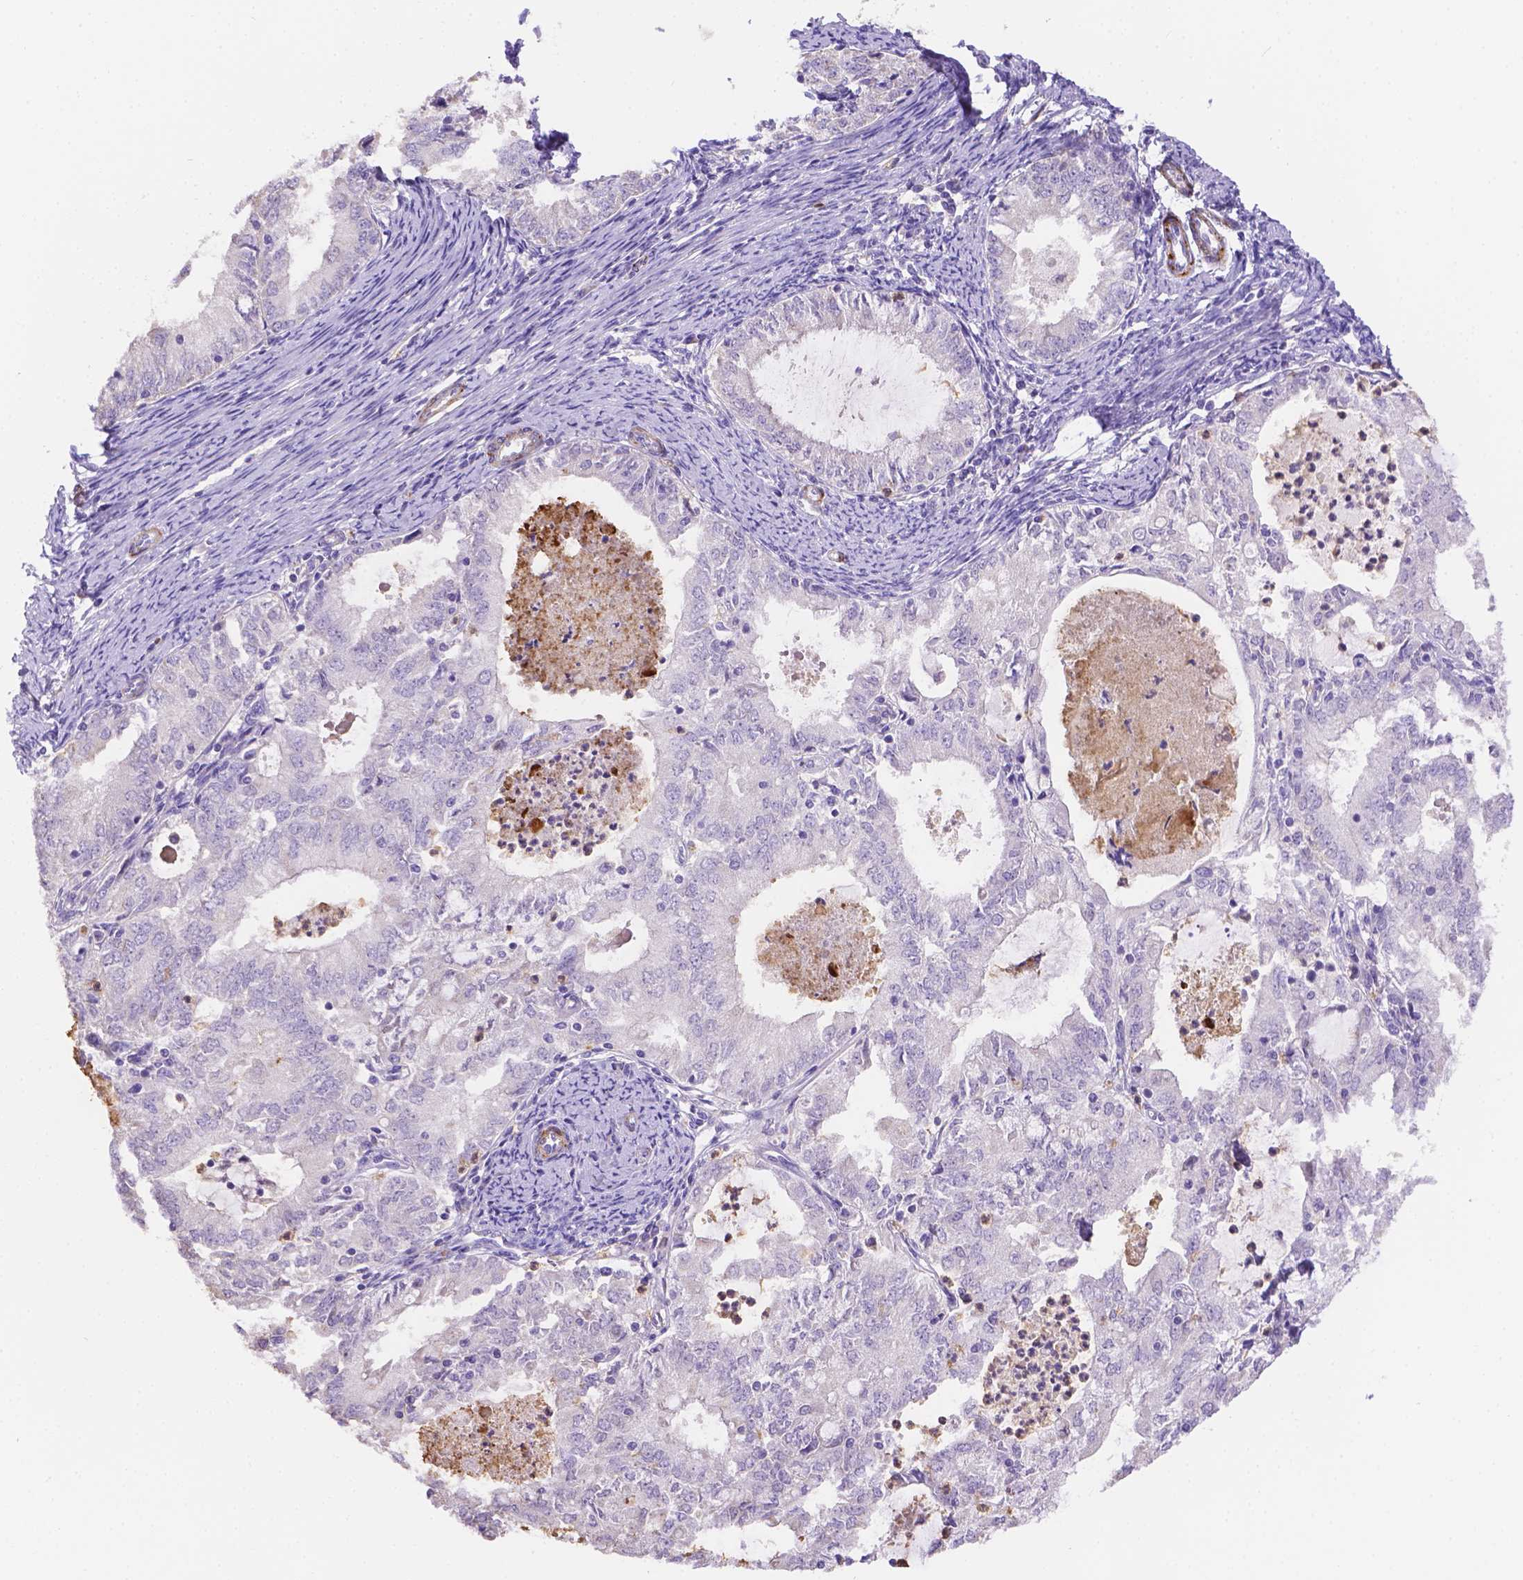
{"staining": {"intensity": "negative", "quantity": "none", "location": "none"}, "tissue": "endometrial cancer", "cell_type": "Tumor cells", "image_type": "cancer", "snomed": [{"axis": "morphology", "description": "Adenocarcinoma, NOS"}, {"axis": "topography", "description": "Endometrium"}], "caption": "Tumor cells show no significant positivity in adenocarcinoma (endometrial).", "gene": "NXPE2", "patient": {"sex": "female", "age": 57}}